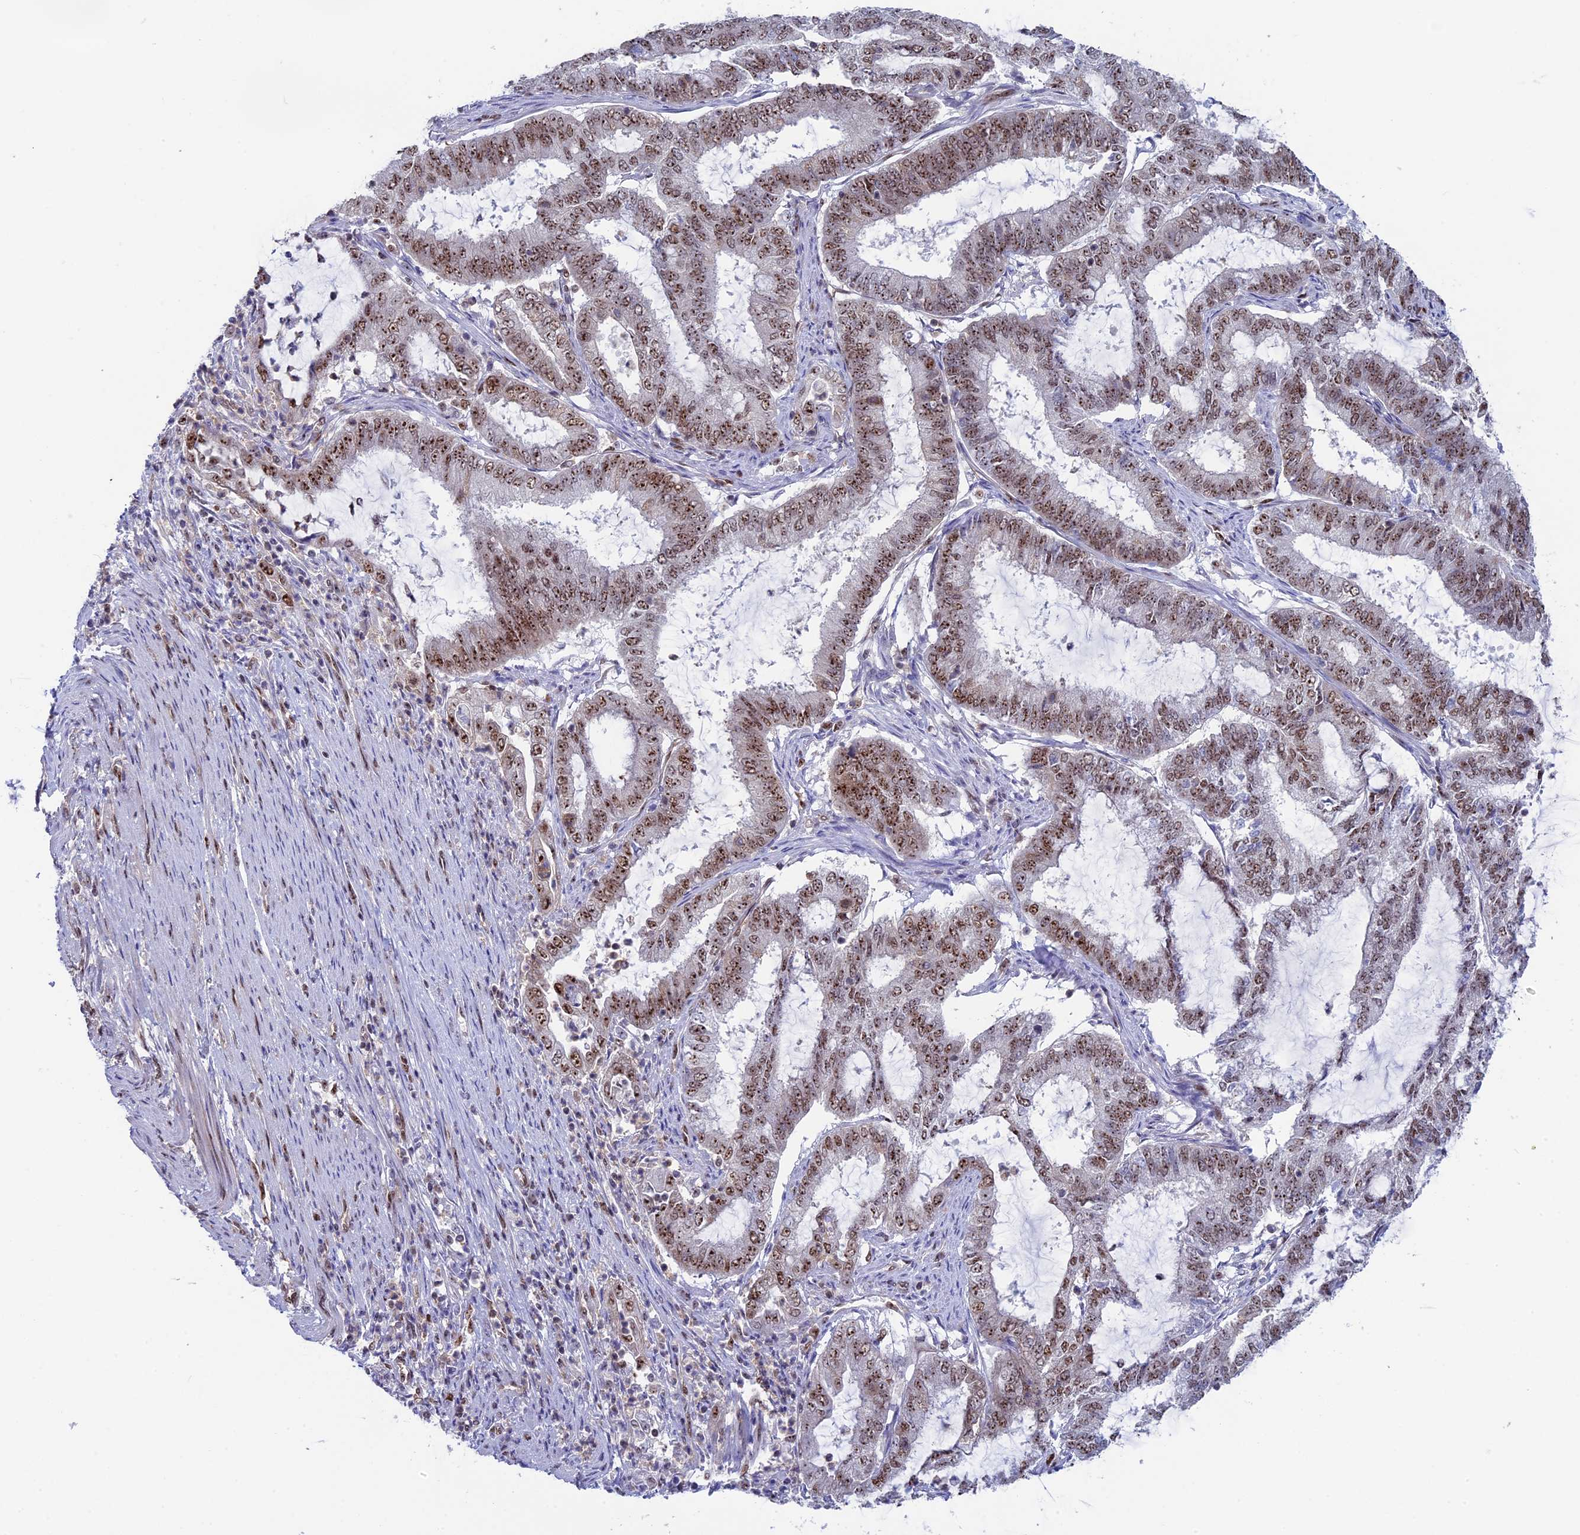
{"staining": {"intensity": "moderate", "quantity": ">75%", "location": "nuclear"}, "tissue": "endometrial cancer", "cell_type": "Tumor cells", "image_type": "cancer", "snomed": [{"axis": "morphology", "description": "Adenocarcinoma, NOS"}, {"axis": "topography", "description": "Endometrium"}], "caption": "Protein staining of endometrial cancer tissue displays moderate nuclear staining in about >75% of tumor cells.", "gene": "CCDC86", "patient": {"sex": "female", "age": 51}}